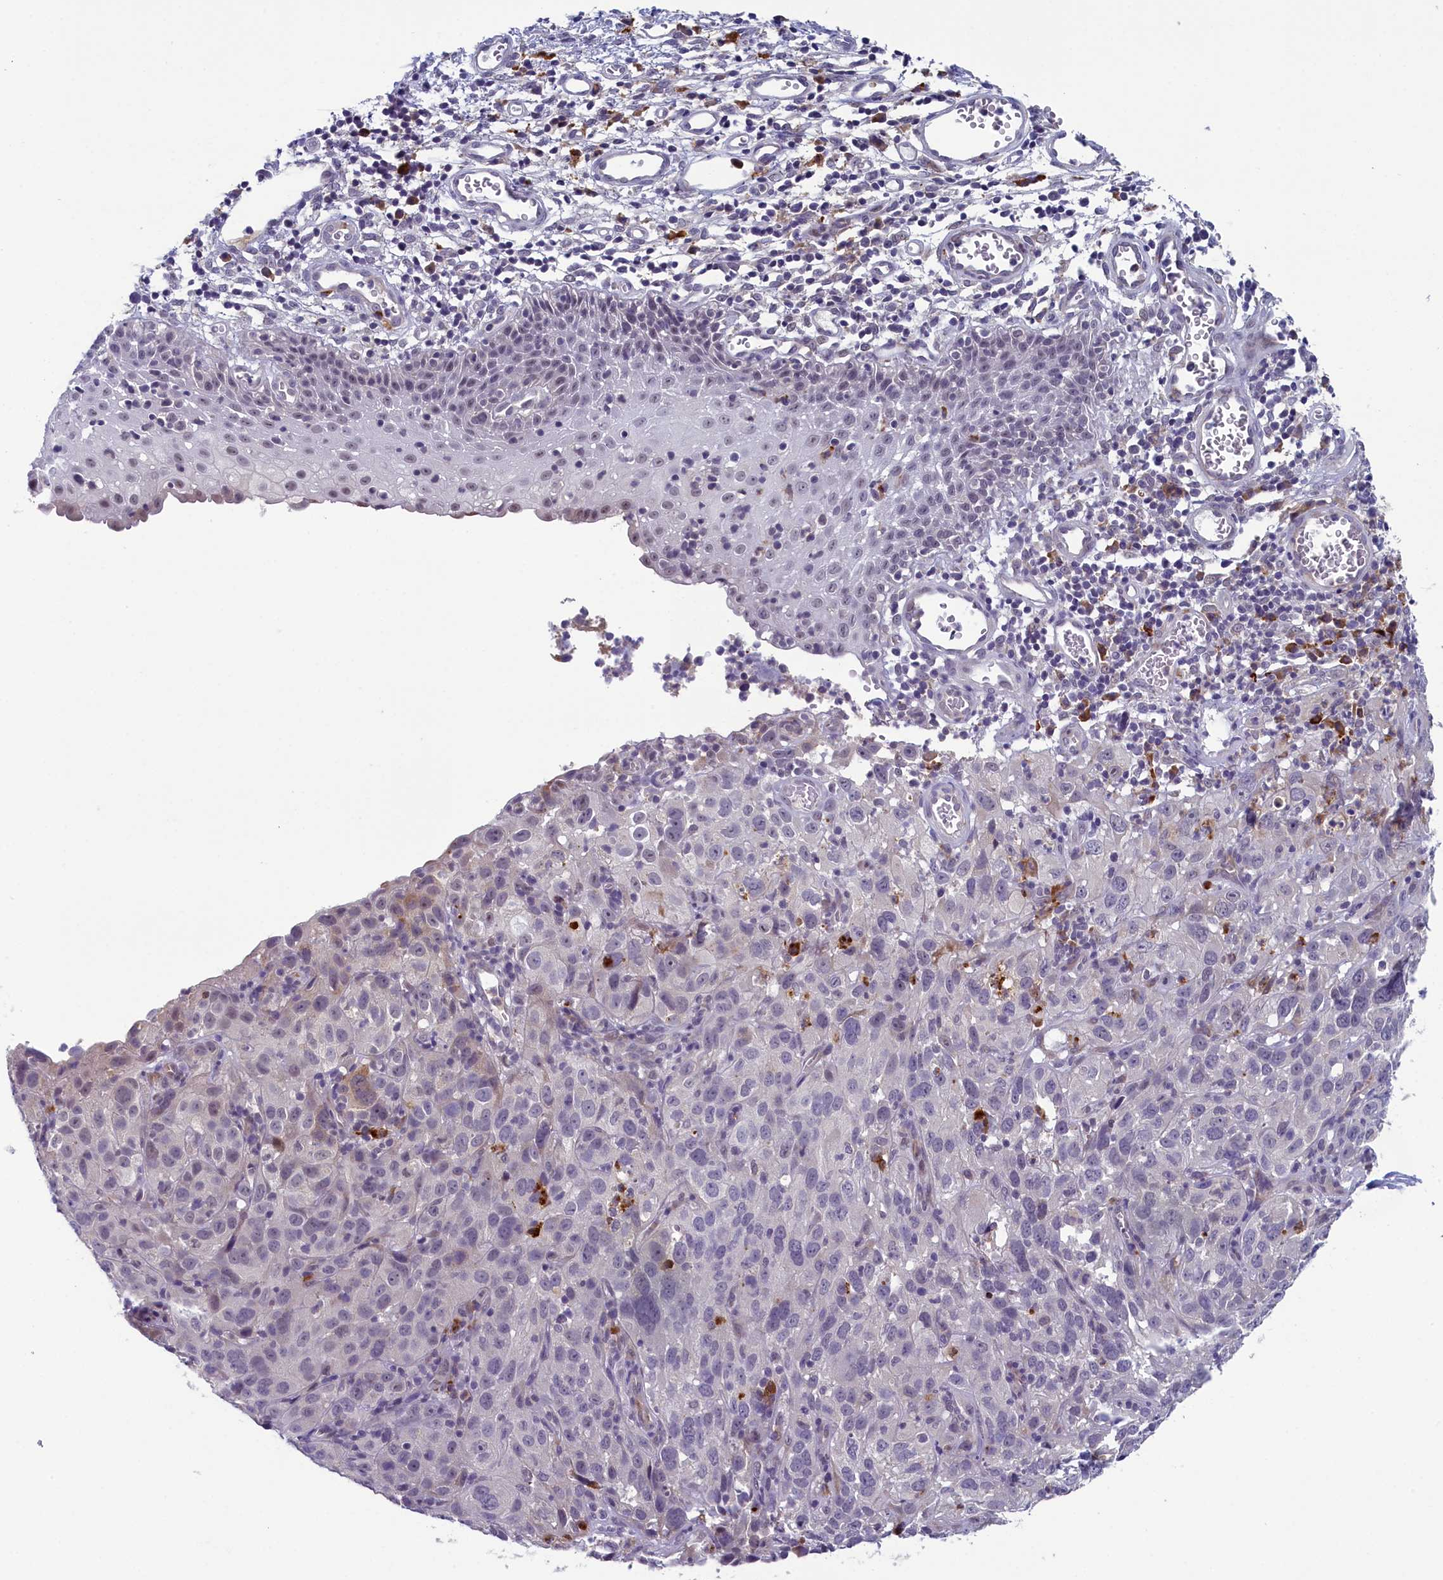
{"staining": {"intensity": "negative", "quantity": "none", "location": "none"}, "tissue": "cervical cancer", "cell_type": "Tumor cells", "image_type": "cancer", "snomed": [{"axis": "morphology", "description": "Squamous cell carcinoma, NOS"}, {"axis": "topography", "description": "Cervix"}], "caption": "The immunohistochemistry image has no significant staining in tumor cells of cervical cancer tissue.", "gene": "CNEP1R1", "patient": {"sex": "female", "age": 32}}